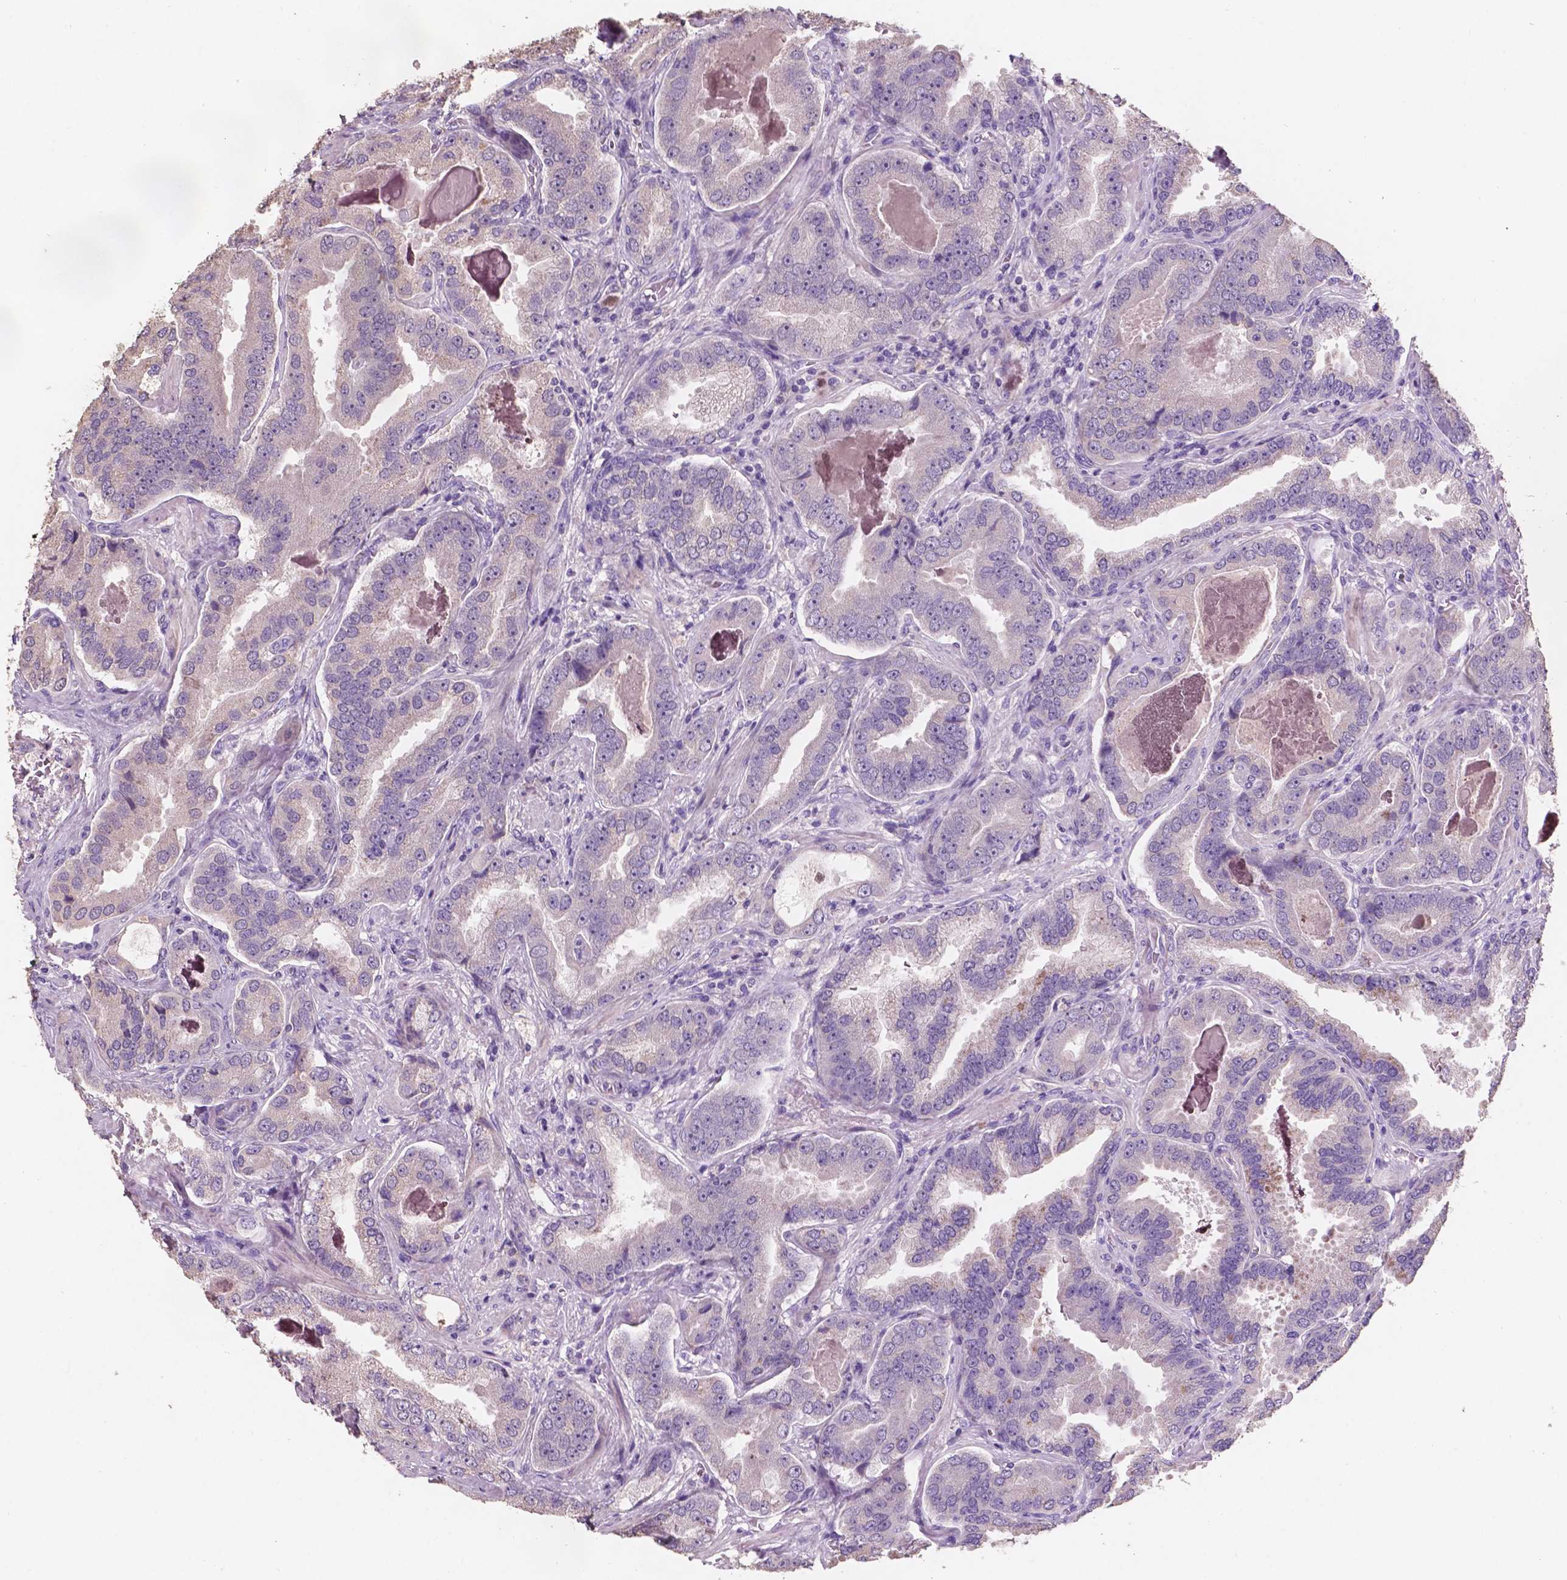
{"staining": {"intensity": "negative", "quantity": "none", "location": "none"}, "tissue": "prostate cancer", "cell_type": "Tumor cells", "image_type": "cancer", "snomed": [{"axis": "morphology", "description": "Adenocarcinoma, NOS"}, {"axis": "topography", "description": "Prostate"}], "caption": "A histopathology image of human prostate cancer (adenocarcinoma) is negative for staining in tumor cells.", "gene": "SBSN", "patient": {"sex": "male", "age": 64}}